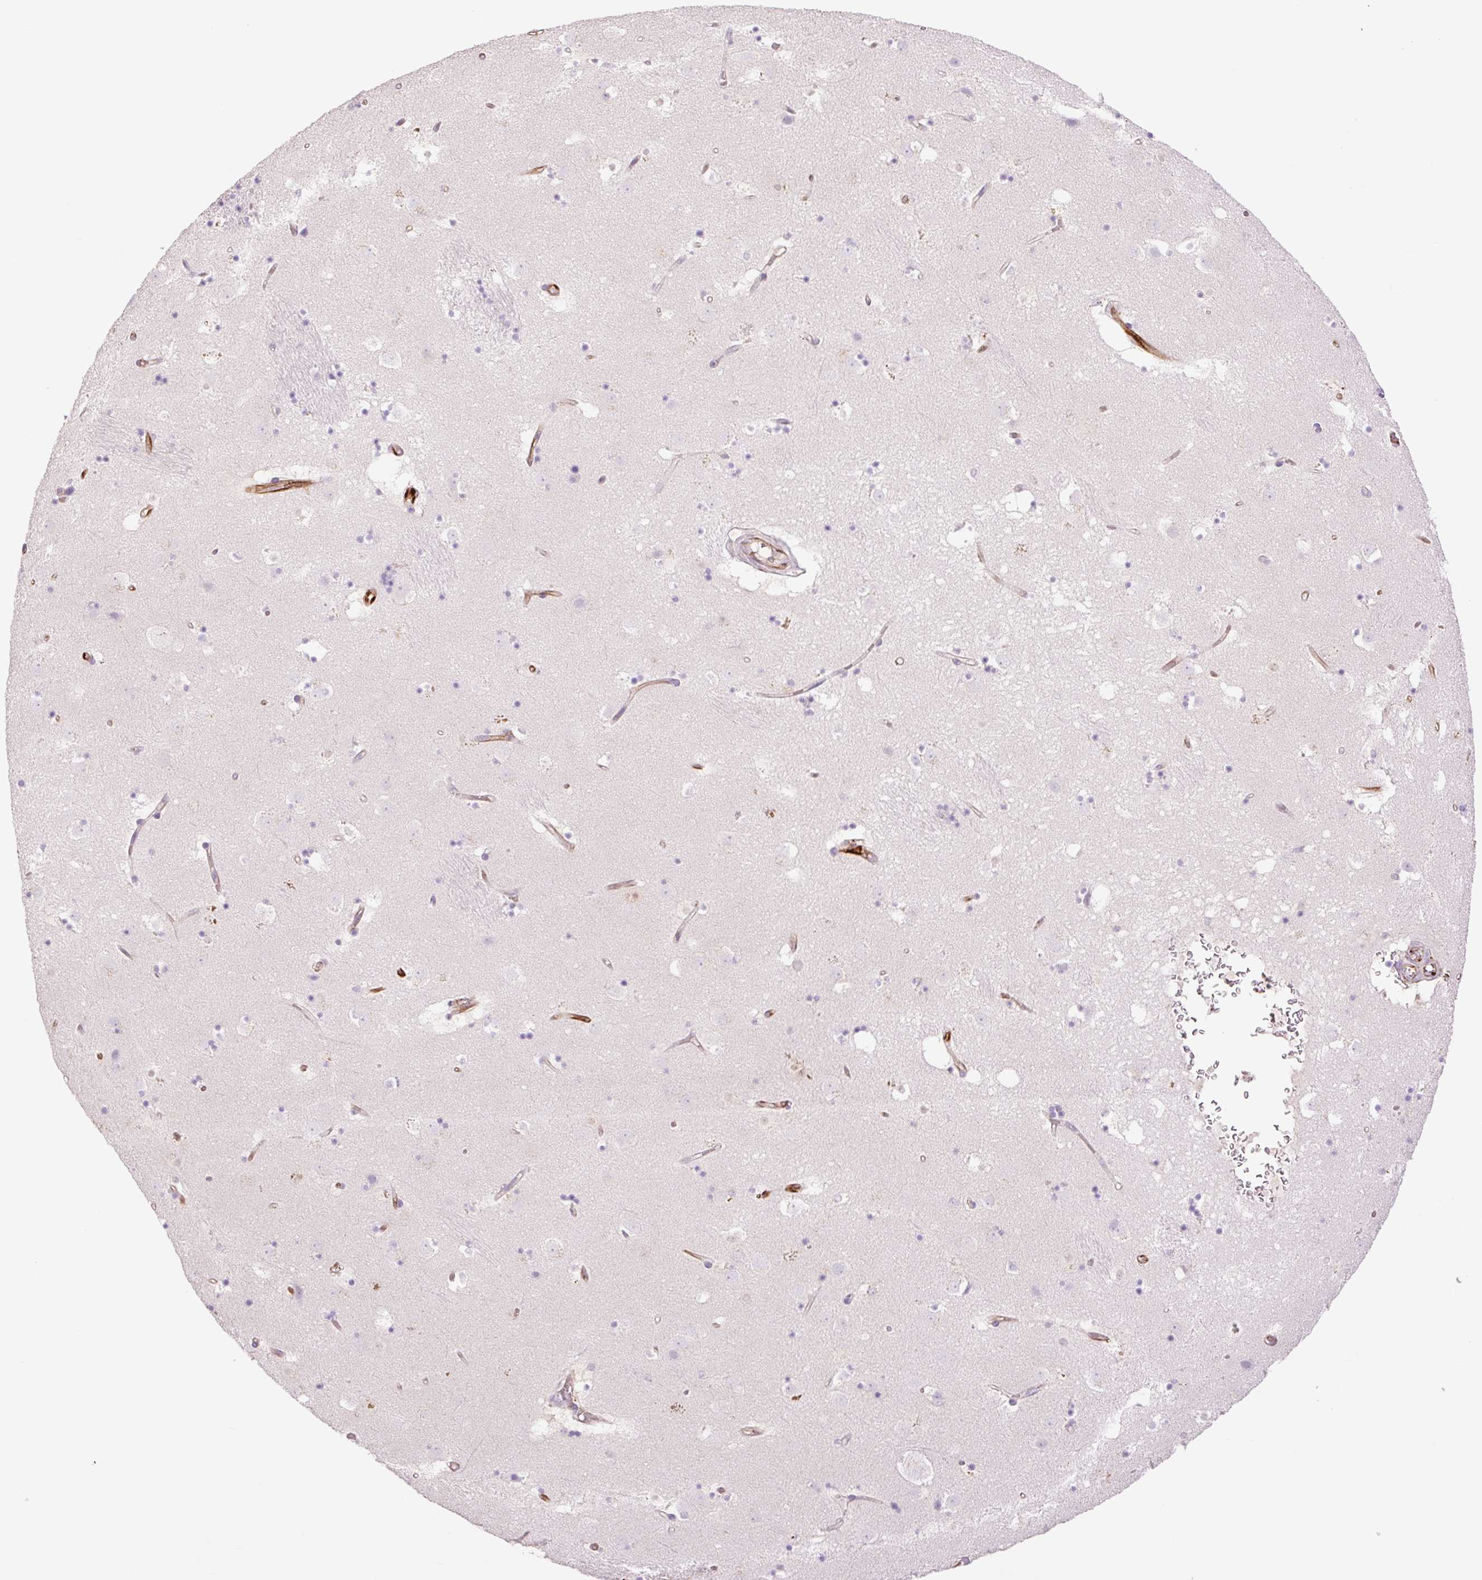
{"staining": {"intensity": "negative", "quantity": "none", "location": "none"}, "tissue": "caudate", "cell_type": "Glial cells", "image_type": "normal", "snomed": [{"axis": "morphology", "description": "Normal tissue, NOS"}, {"axis": "topography", "description": "Lateral ventricle wall"}], "caption": "A high-resolution histopathology image shows IHC staining of unremarkable caudate, which reveals no significant expression in glial cells. (Brightfield microscopy of DAB IHC at high magnification).", "gene": "ZFYVE21", "patient": {"sex": "male", "age": 58}}